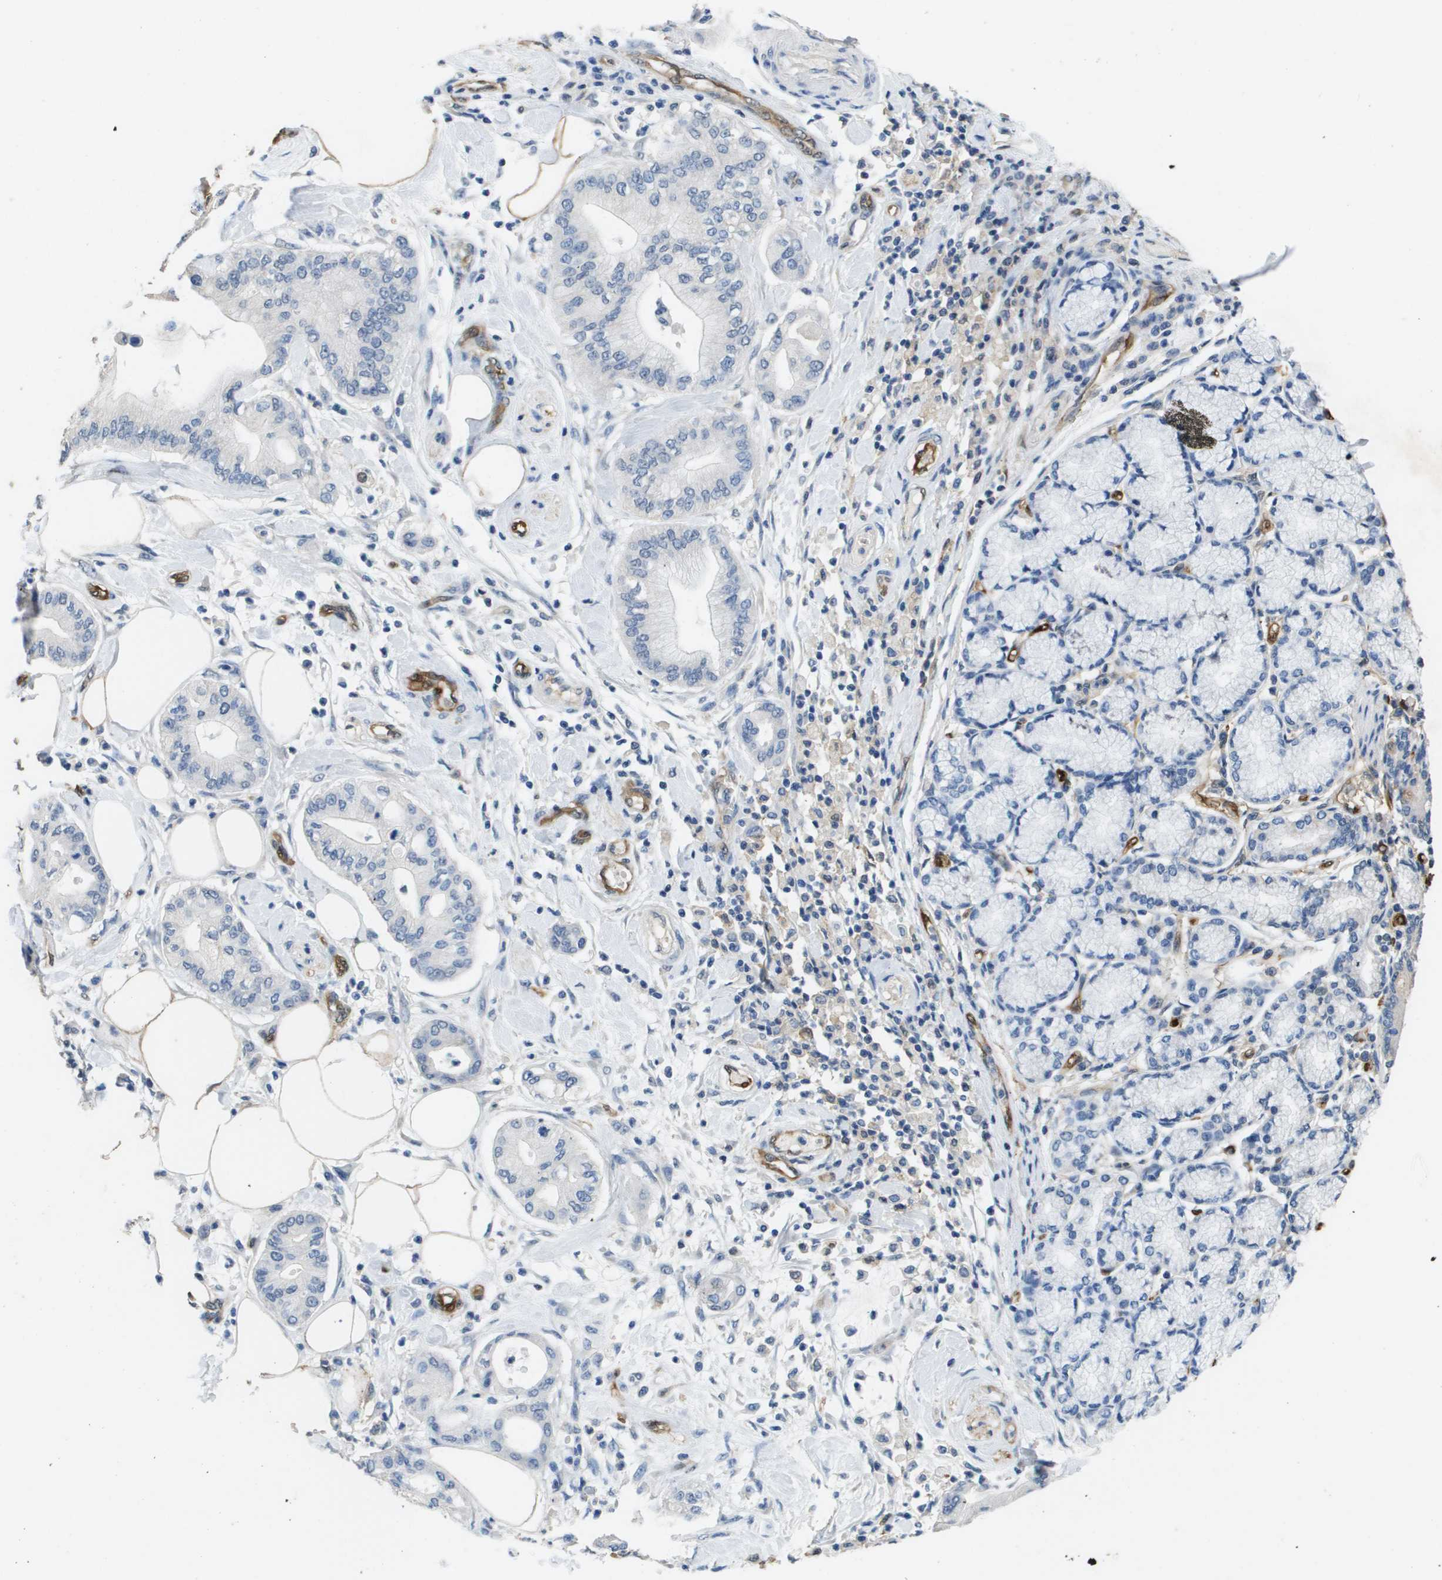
{"staining": {"intensity": "negative", "quantity": "none", "location": "none"}, "tissue": "pancreatic cancer", "cell_type": "Tumor cells", "image_type": "cancer", "snomed": [{"axis": "morphology", "description": "Adenocarcinoma, NOS"}, {"axis": "morphology", "description": "Adenocarcinoma, metastatic, NOS"}, {"axis": "topography", "description": "Lymph node"}, {"axis": "topography", "description": "Pancreas"}, {"axis": "topography", "description": "Duodenum"}], "caption": "This micrograph is of metastatic adenocarcinoma (pancreatic) stained with IHC to label a protein in brown with the nuclei are counter-stained blue. There is no positivity in tumor cells.", "gene": "FABP5", "patient": {"sex": "female", "age": 64}}